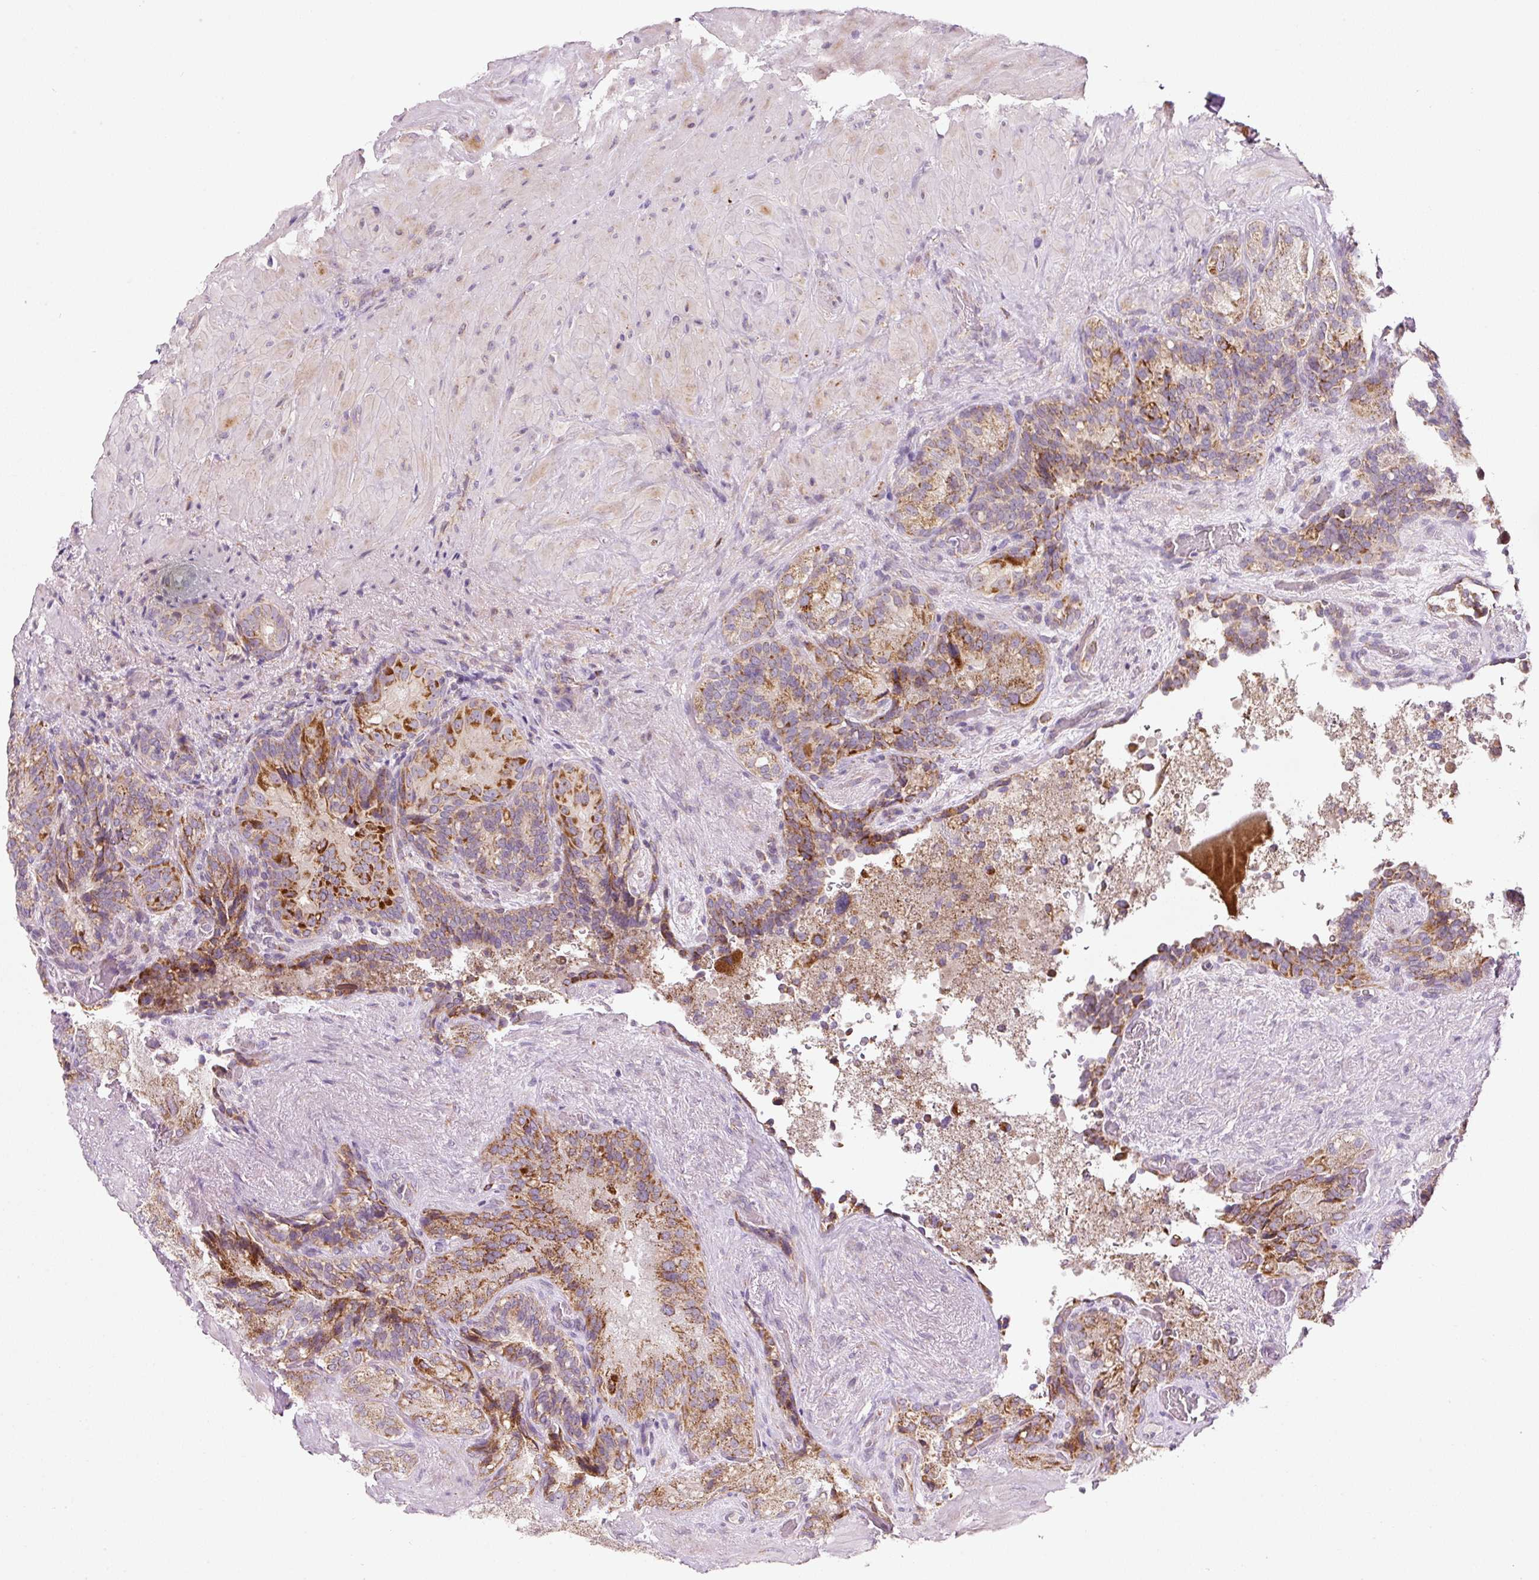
{"staining": {"intensity": "moderate", "quantity": ">75%", "location": "cytoplasmic/membranous"}, "tissue": "seminal vesicle", "cell_type": "Glandular cells", "image_type": "normal", "snomed": [{"axis": "morphology", "description": "Normal tissue, NOS"}, {"axis": "topography", "description": "Seminal veicle"}], "caption": "Glandular cells exhibit medium levels of moderate cytoplasmic/membranous staining in approximately >75% of cells in normal human seminal vesicle.", "gene": "FAM78B", "patient": {"sex": "male", "age": 69}}